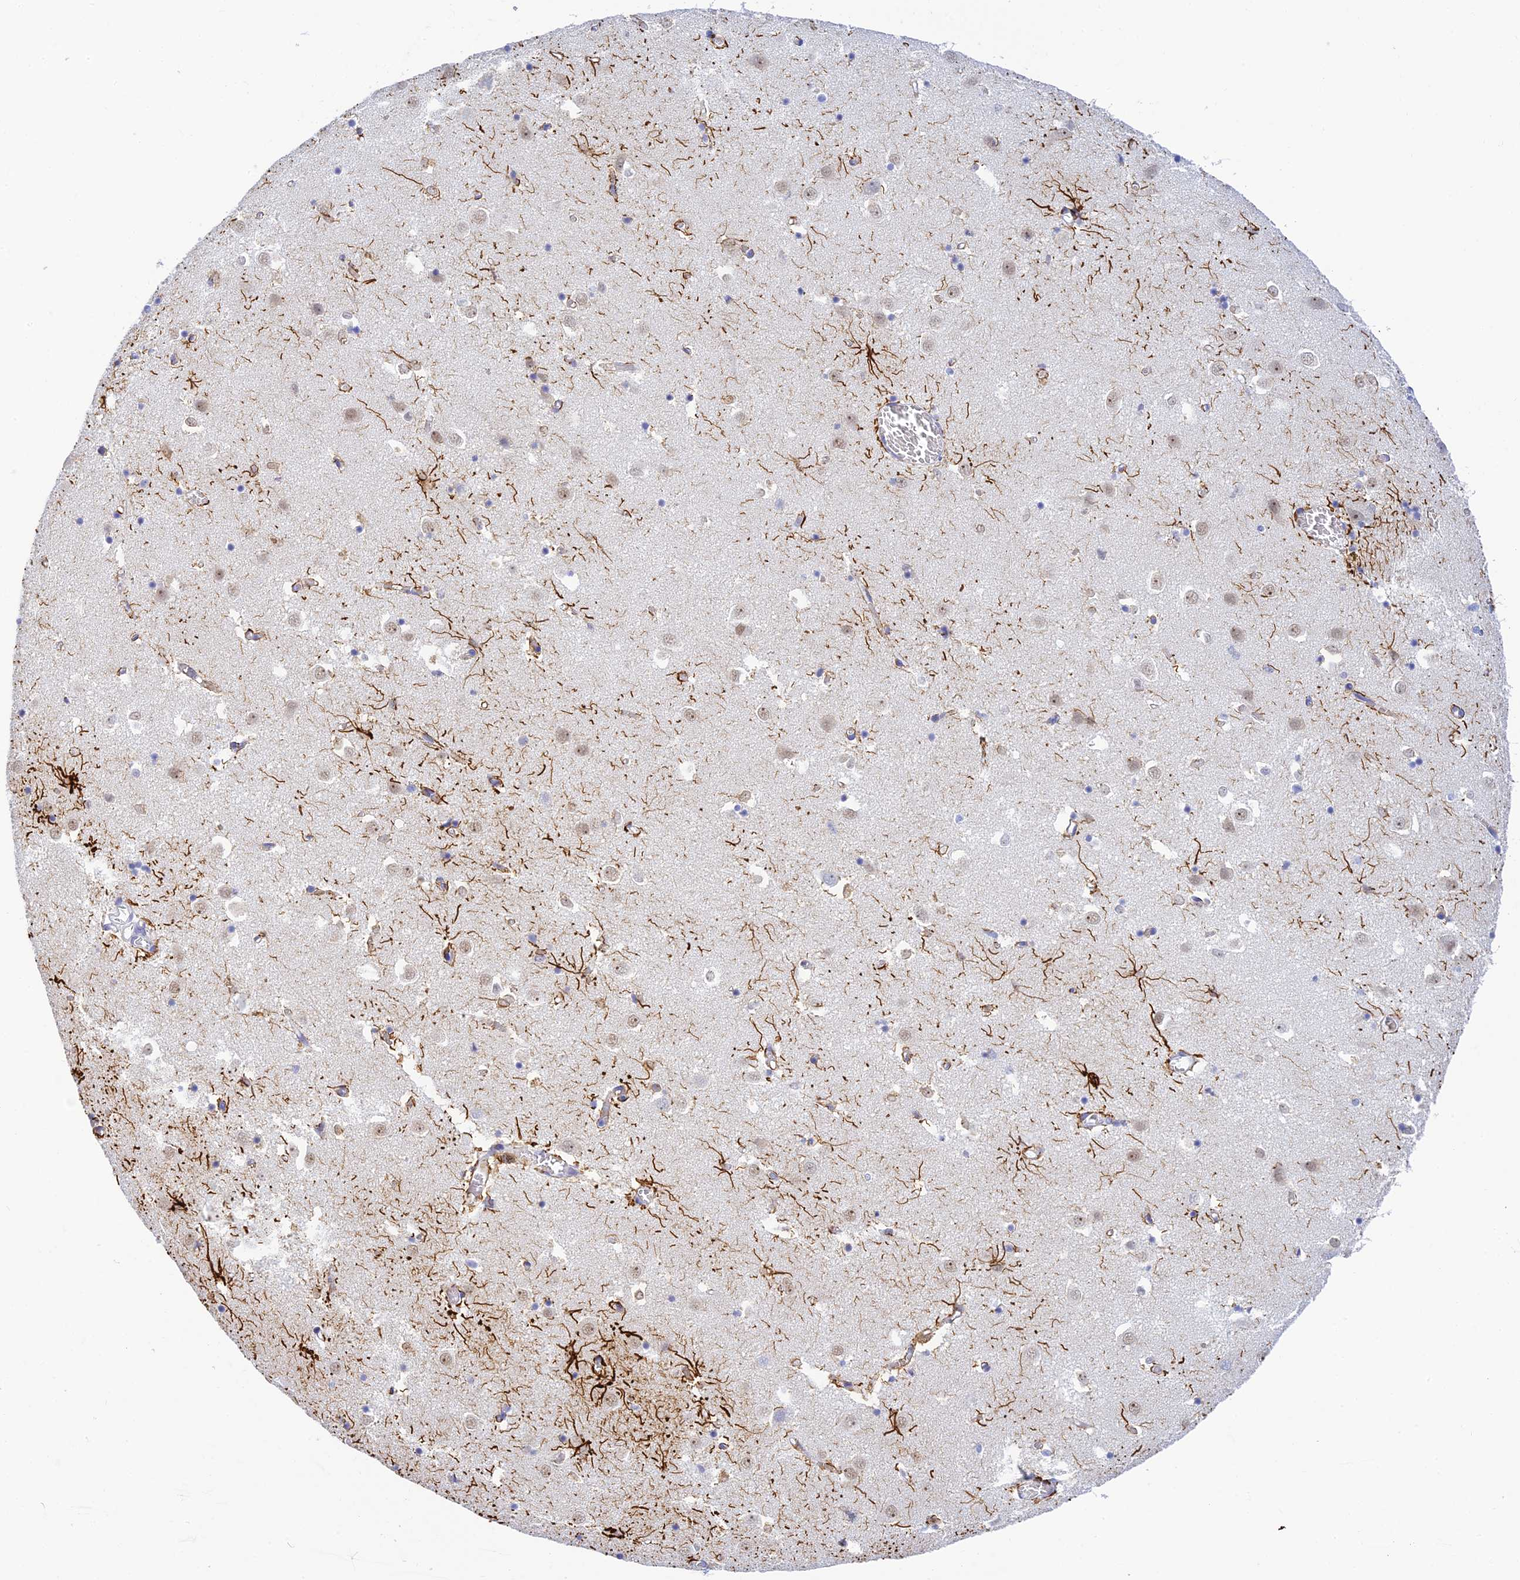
{"staining": {"intensity": "strong", "quantity": "<25%", "location": "cytoplasmic/membranous"}, "tissue": "caudate", "cell_type": "Glial cells", "image_type": "normal", "snomed": [{"axis": "morphology", "description": "Normal tissue, NOS"}, {"axis": "topography", "description": "Lateral ventricle wall"}], "caption": "Immunohistochemical staining of unremarkable caudate demonstrates medium levels of strong cytoplasmic/membranous expression in approximately <25% of glial cells.", "gene": "INTS13", "patient": {"sex": "male", "age": 70}}